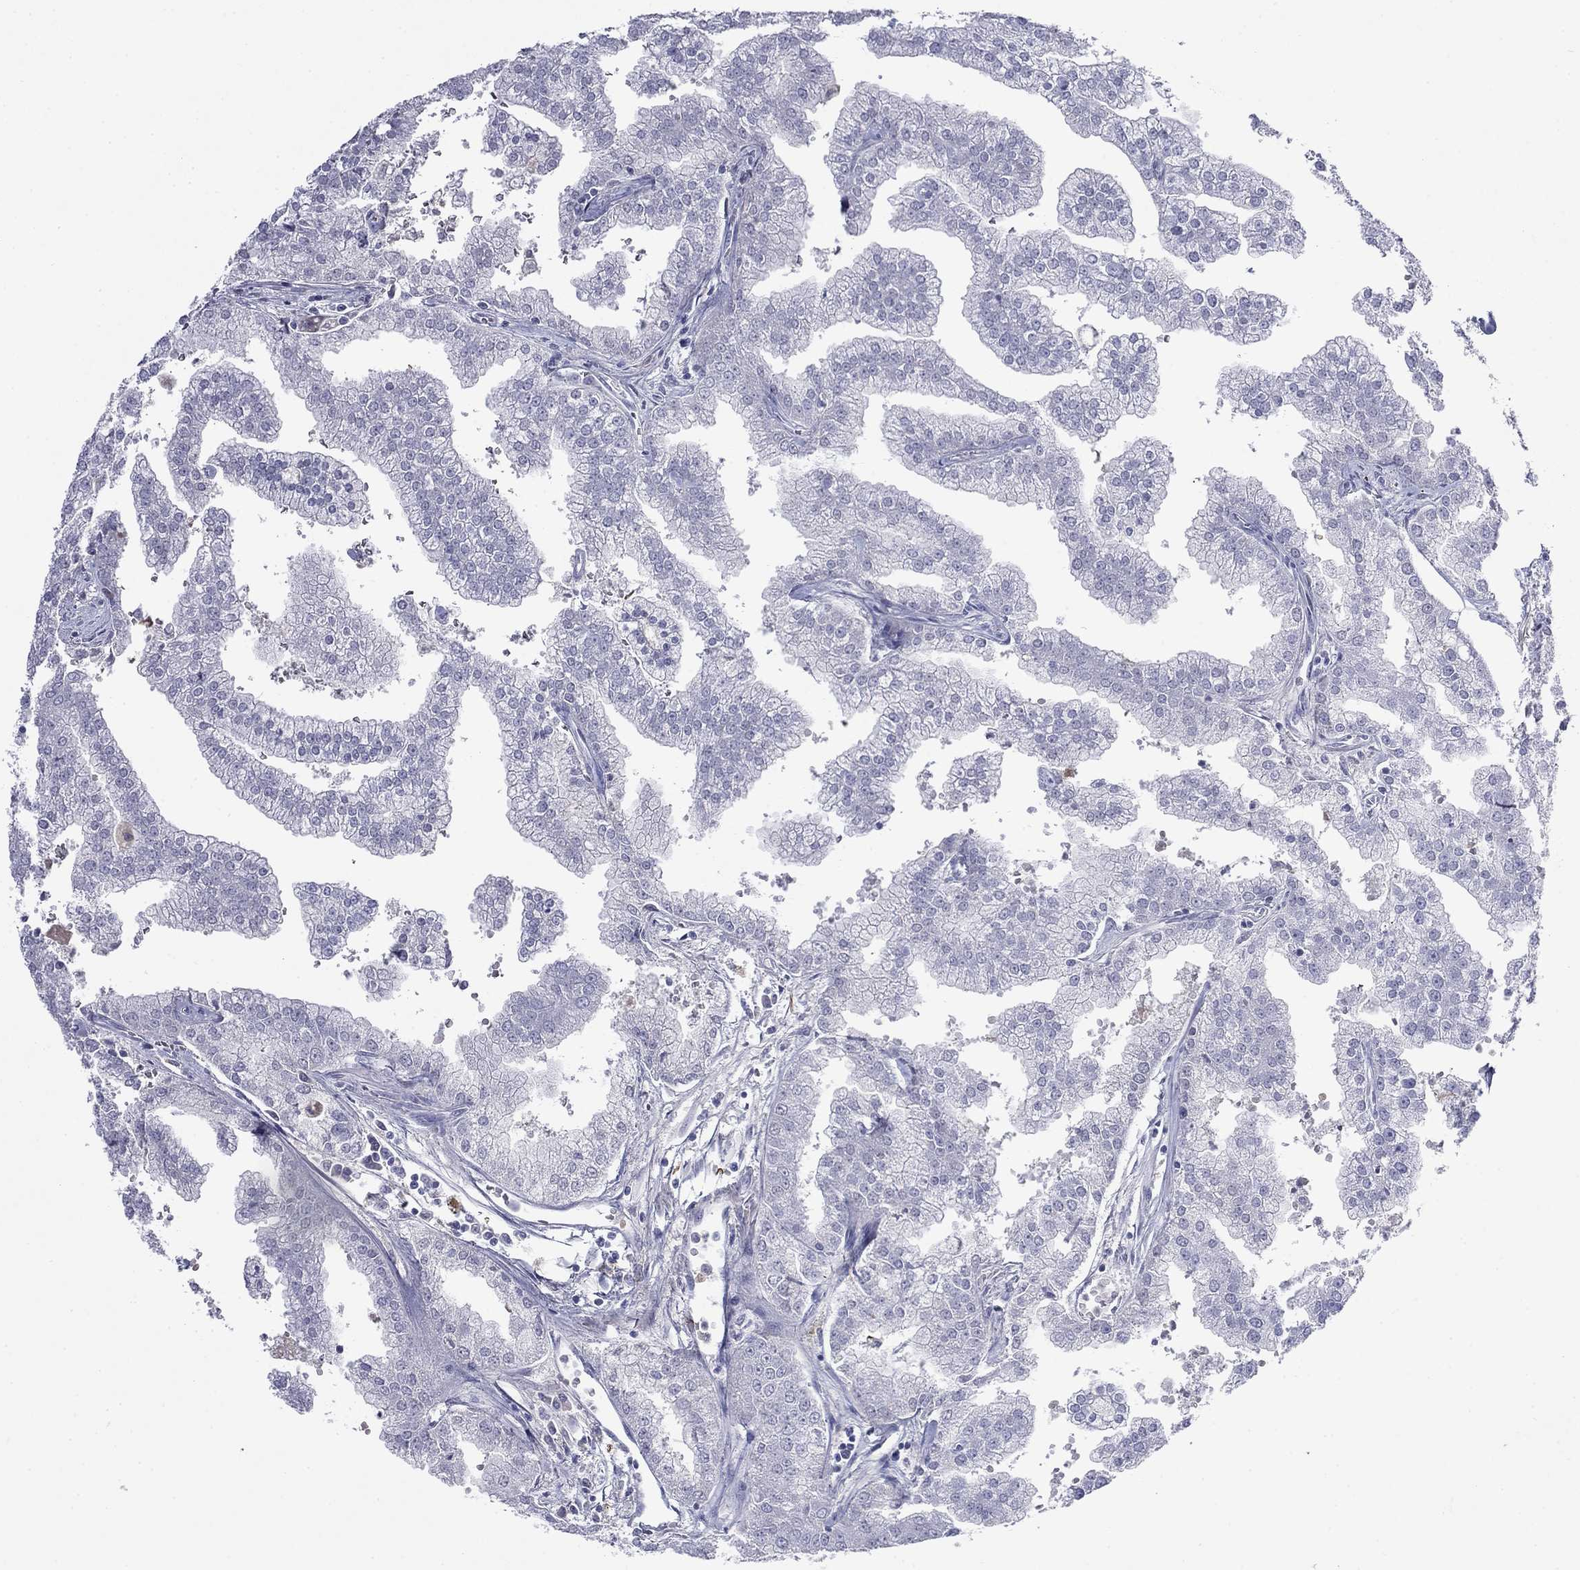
{"staining": {"intensity": "negative", "quantity": "none", "location": "none"}, "tissue": "prostate cancer", "cell_type": "Tumor cells", "image_type": "cancer", "snomed": [{"axis": "morphology", "description": "Adenocarcinoma, NOS"}, {"axis": "topography", "description": "Prostate"}], "caption": "This is a micrograph of immunohistochemistry (IHC) staining of prostate adenocarcinoma, which shows no expression in tumor cells.", "gene": "CFAP119", "patient": {"sex": "male", "age": 70}}